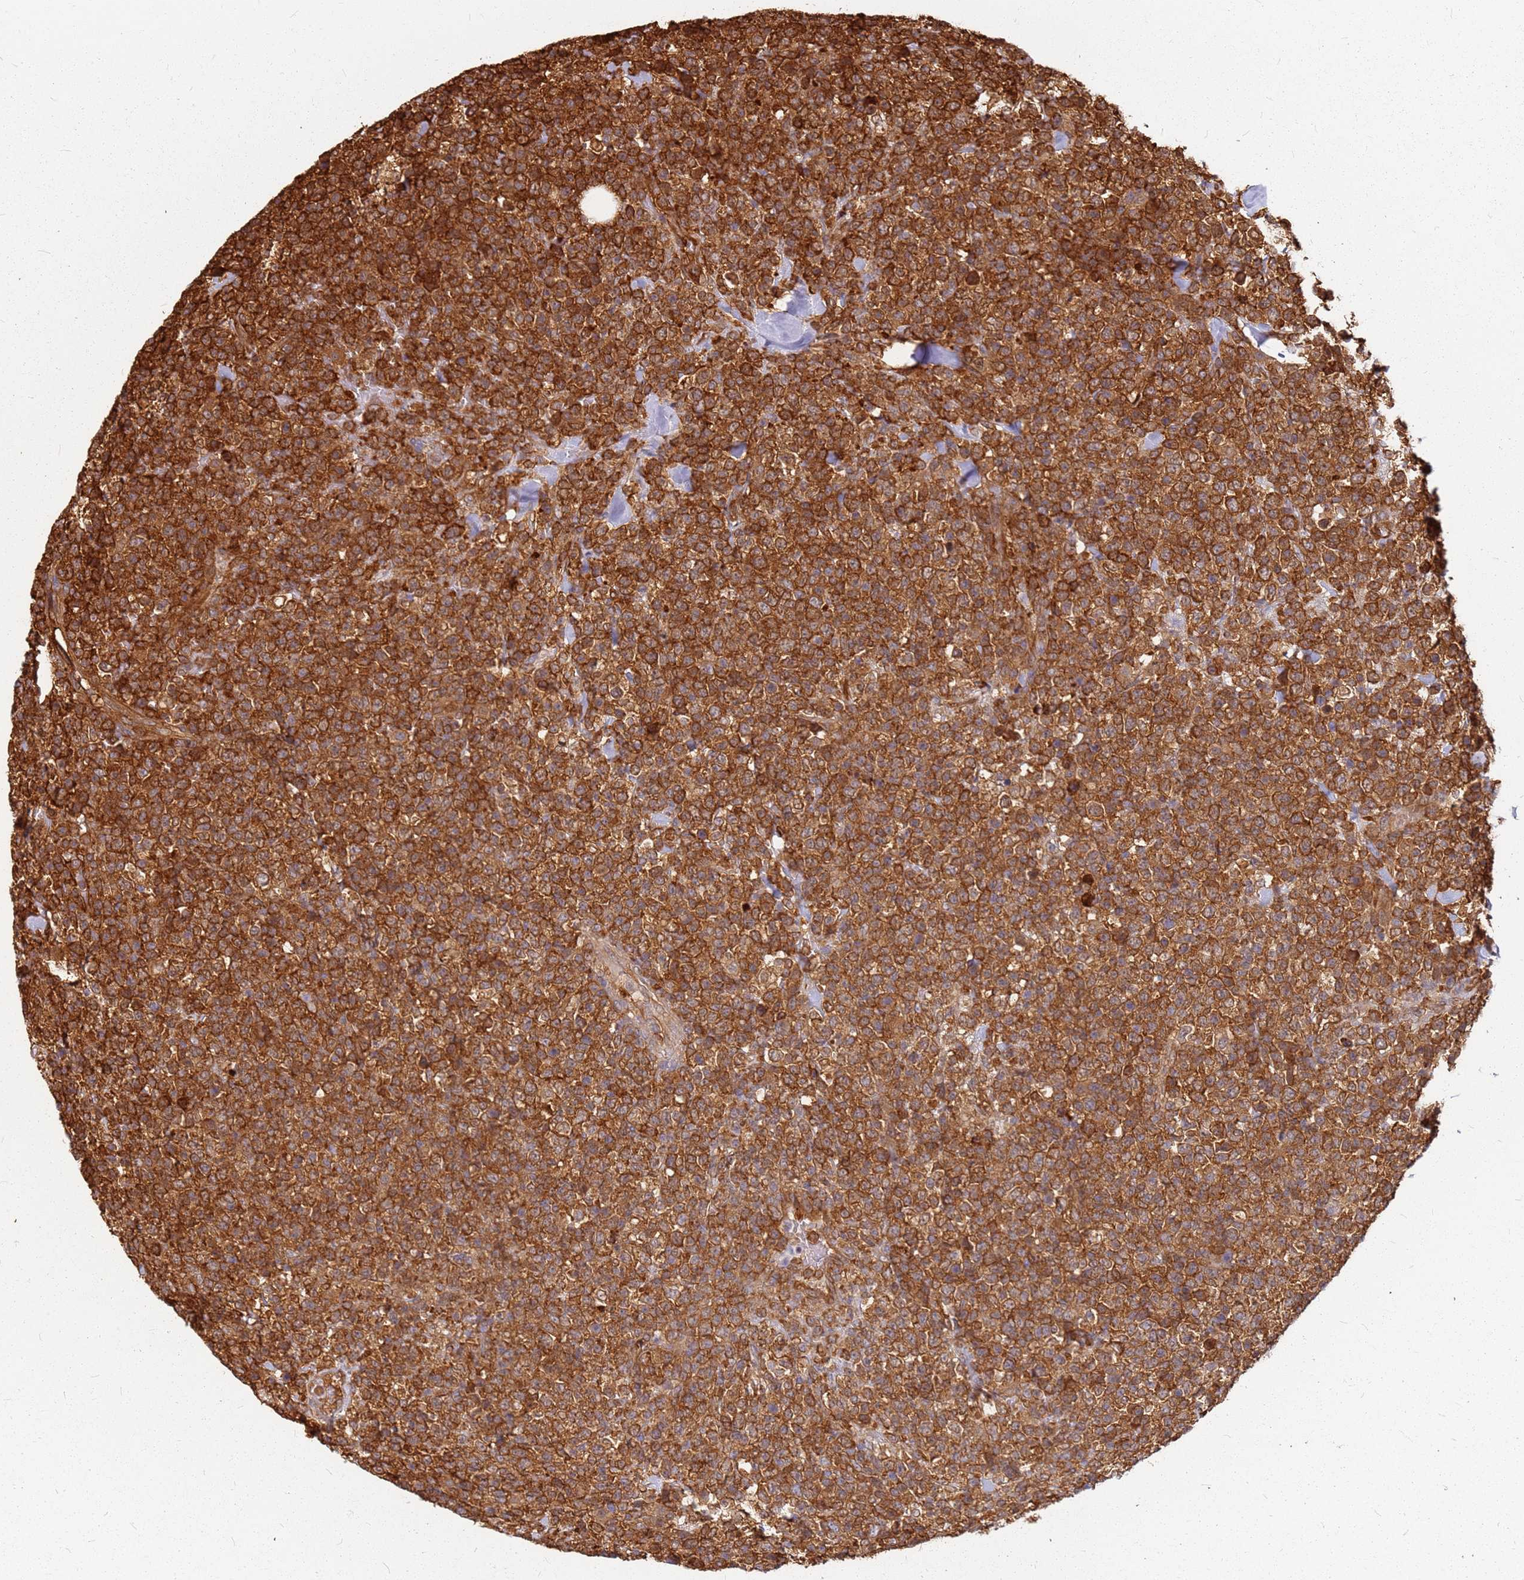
{"staining": {"intensity": "strong", "quantity": ">75%", "location": "cytoplasmic/membranous"}, "tissue": "lymphoma", "cell_type": "Tumor cells", "image_type": "cancer", "snomed": [{"axis": "morphology", "description": "Malignant lymphoma, non-Hodgkin's type, High grade"}, {"axis": "topography", "description": "Colon"}], "caption": "An image of lymphoma stained for a protein demonstrates strong cytoplasmic/membranous brown staining in tumor cells.", "gene": "HDX", "patient": {"sex": "female", "age": 53}}